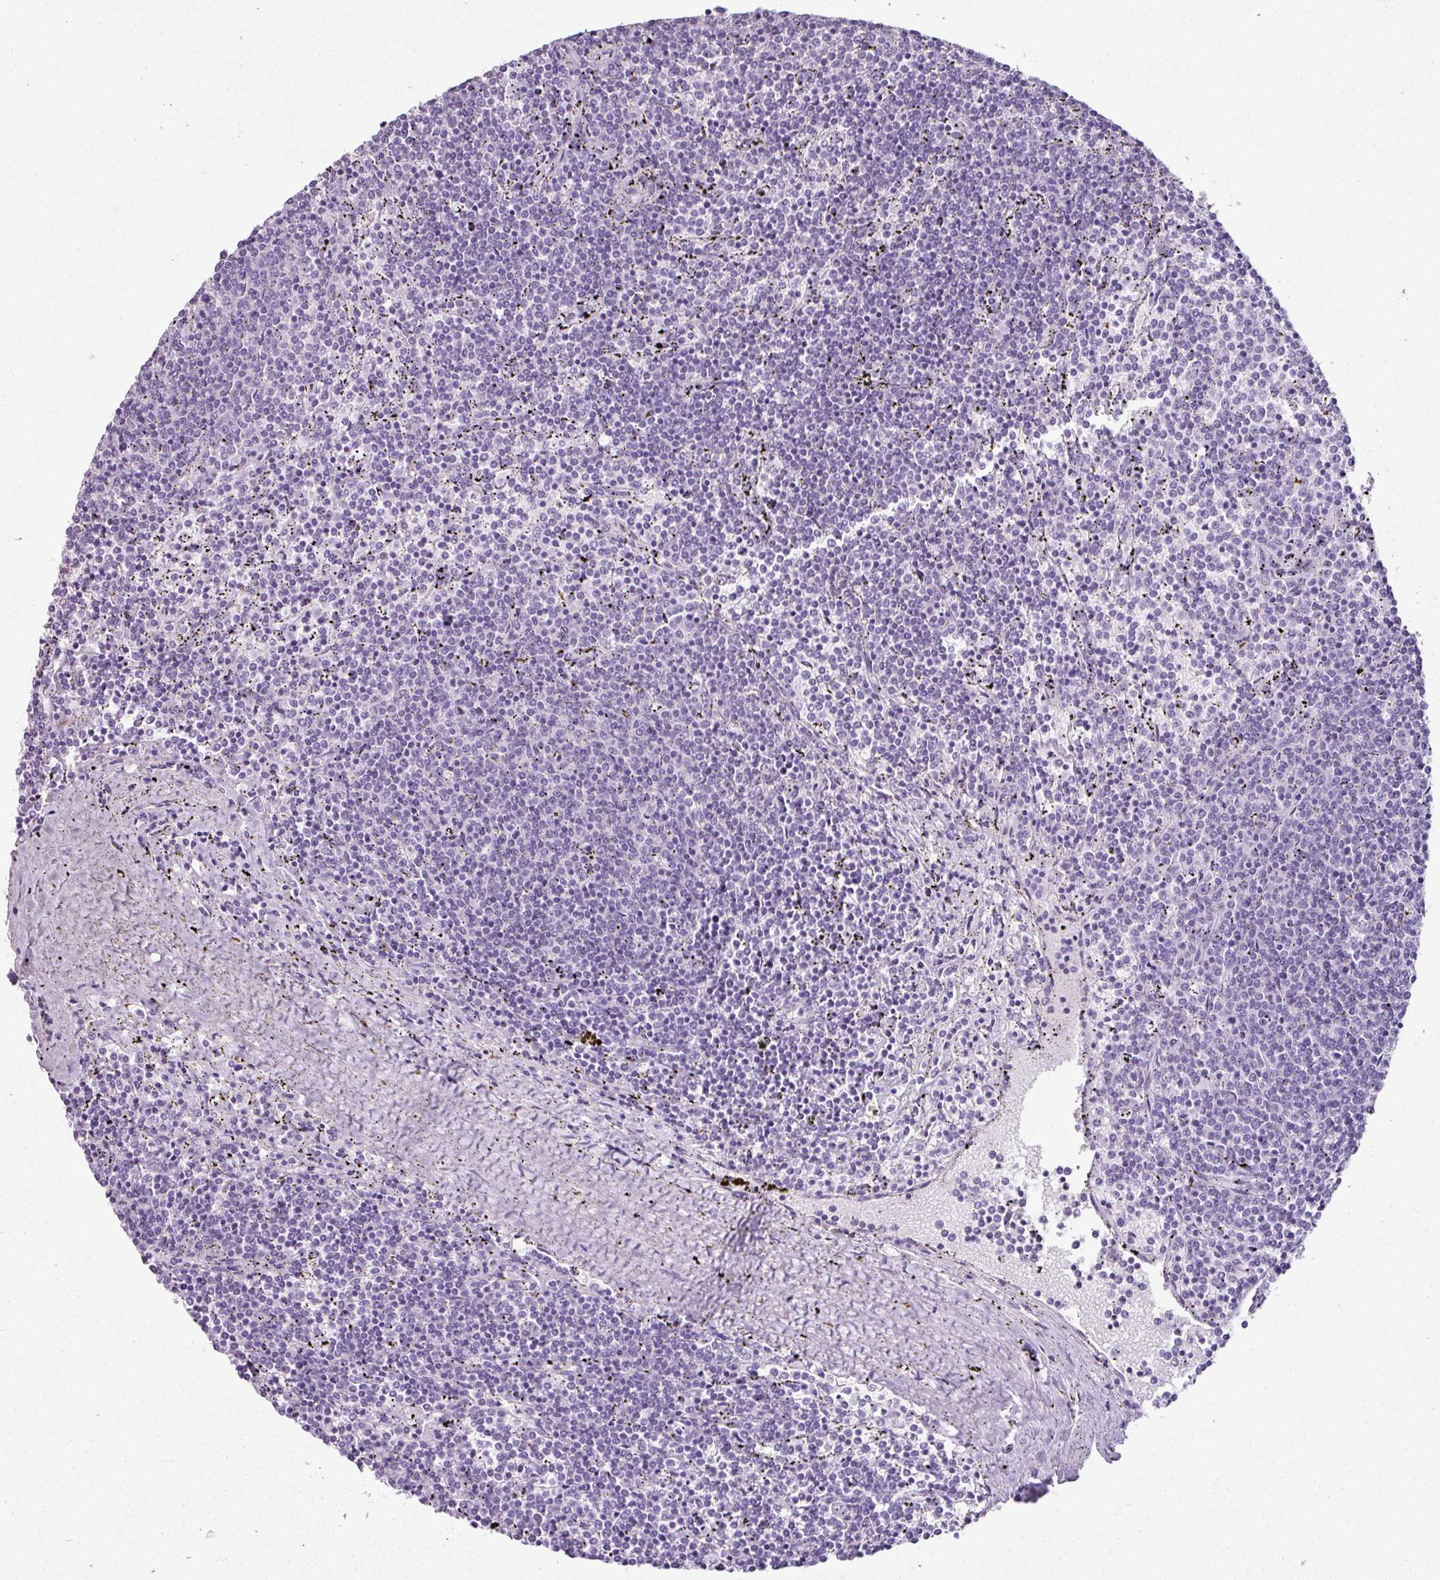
{"staining": {"intensity": "negative", "quantity": "none", "location": "none"}, "tissue": "lymphoma", "cell_type": "Tumor cells", "image_type": "cancer", "snomed": [{"axis": "morphology", "description": "Malignant lymphoma, non-Hodgkin's type, Low grade"}, {"axis": "topography", "description": "Spleen"}], "caption": "There is no significant expression in tumor cells of lymphoma.", "gene": "SCT", "patient": {"sex": "female", "age": 50}}